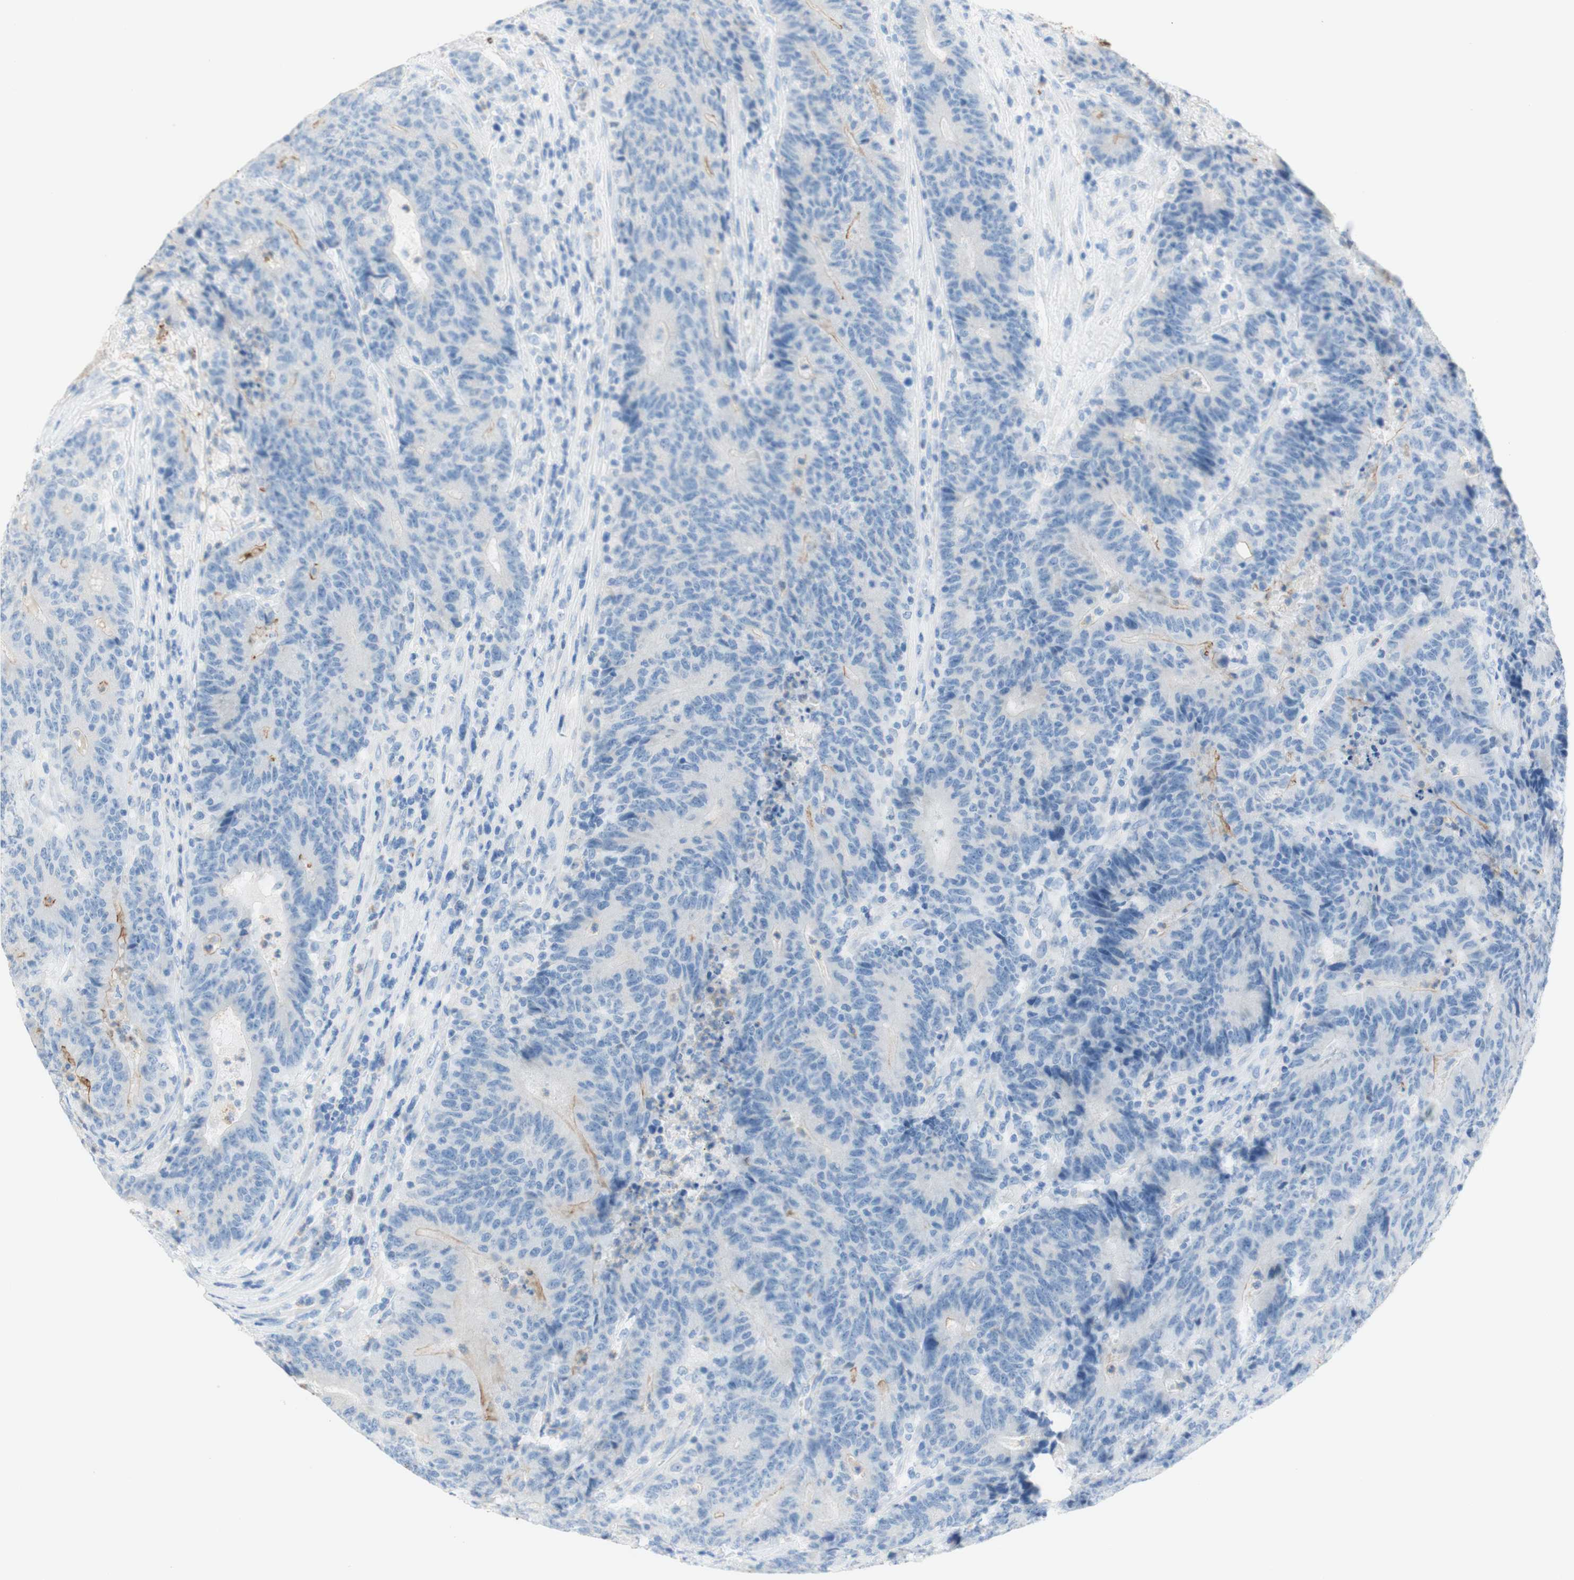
{"staining": {"intensity": "negative", "quantity": "none", "location": "none"}, "tissue": "colorectal cancer", "cell_type": "Tumor cells", "image_type": "cancer", "snomed": [{"axis": "morphology", "description": "Normal tissue, NOS"}, {"axis": "morphology", "description": "Adenocarcinoma, NOS"}, {"axis": "topography", "description": "Colon"}], "caption": "This is a image of immunohistochemistry (IHC) staining of colorectal adenocarcinoma, which shows no positivity in tumor cells. The staining is performed using DAB (3,3'-diaminobenzidine) brown chromogen with nuclei counter-stained in using hematoxylin.", "gene": "CEACAM1", "patient": {"sex": "female", "age": 75}}